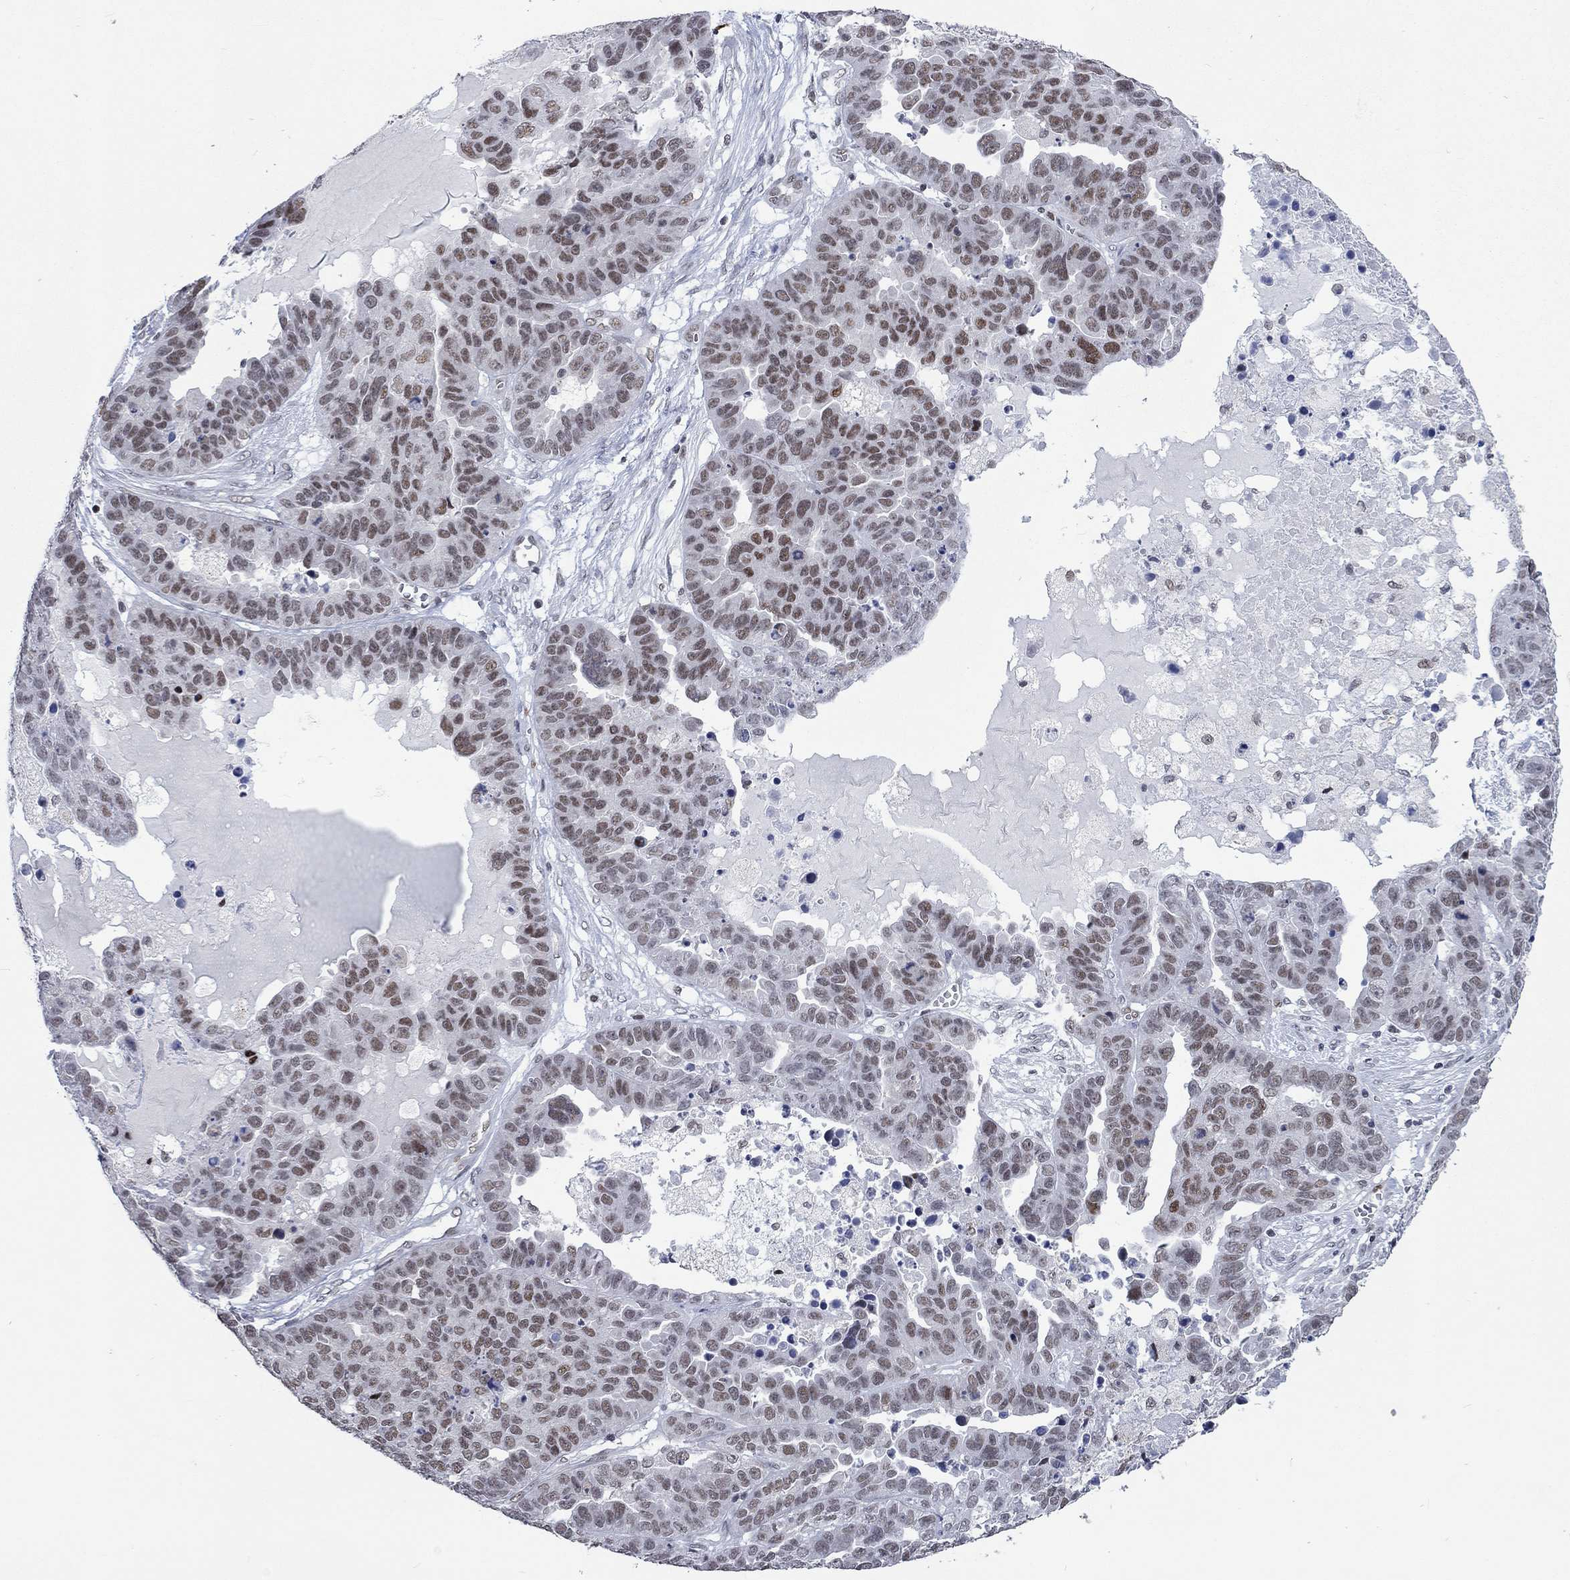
{"staining": {"intensity": "moderate", "quantity": "25%-75%", "location": "nuclear"}, "tissue": "ovarian cancer", "cell_type": "Tumor cells", "image_type": "cancer", "snomed": [{"axis": "morphology", "description": "Cystadenocarcinoma, serous, NOS"}, {"axis": "topography", "description": "Ovary"}], "caption": "This image displays immunohistochemistry staining of human ovarian serous cystadenocarcinoma, with medium moderate nuclear positivity in approximately 25%-75% of tumor cells.", "gene": "HCFC1", "patient": {"sex": "female", "age": 87}}